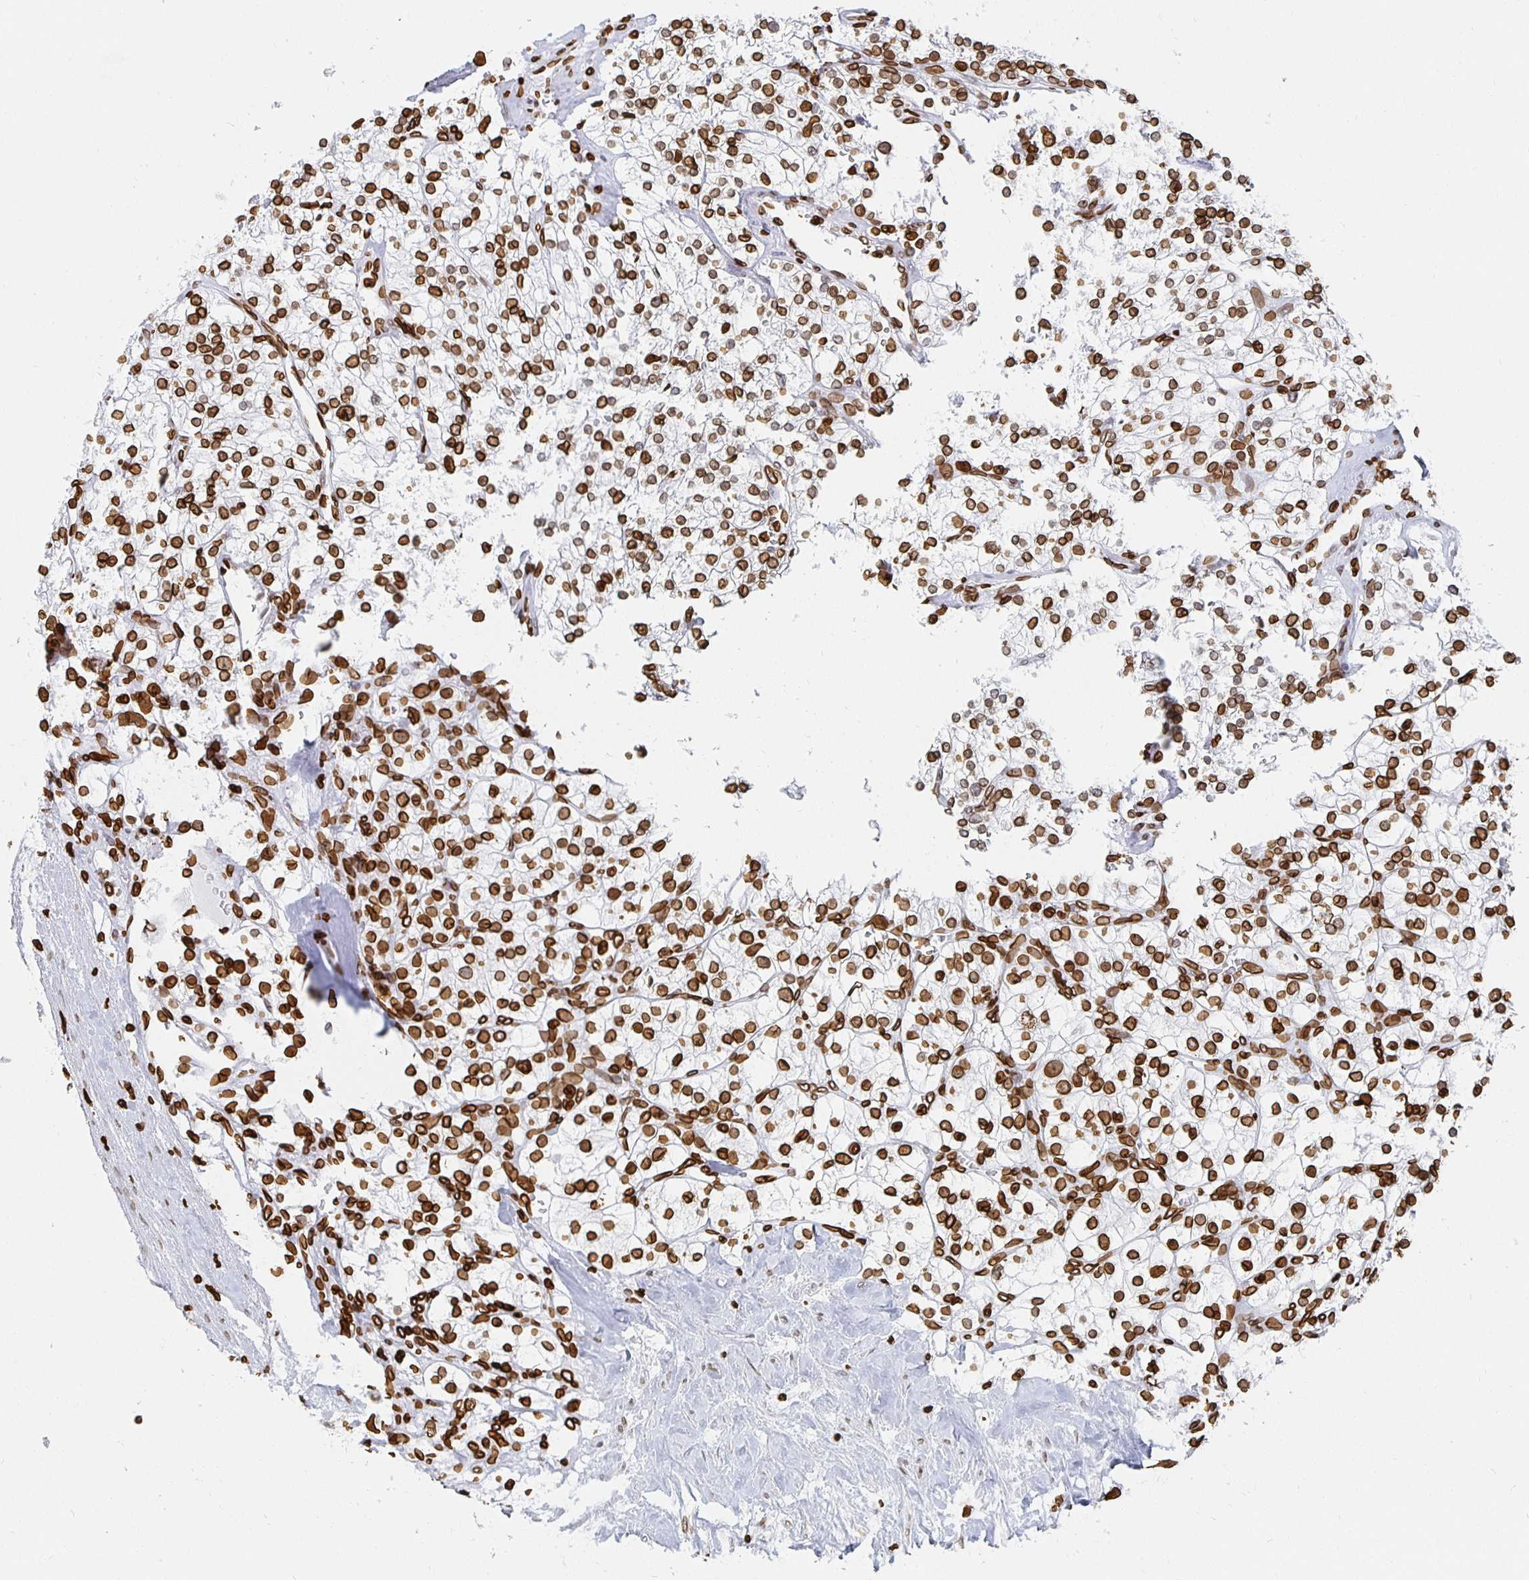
{"staining": {"intensity": "strong", "quantity": ">75%", "location": "cytoplasmic/membranous,nuclear"}, "tissue": "renal cancer", "cell_type": "Tumor cells", "image_type": "cancer", "snomed": [{"axis": "morphology", "description": "Adenocarcinoma, NOS"}, {"axis": "topography", "description": "Kidney"}], "caption": "There is high levels of strong cytoplasmic/membranous and nuclear positivity in tumor cells of renal cancer (adenocarcinoma), as demonstrated by immunohistochemical staining (brown color).", "gene": "LMNB1", "patient": {"sex": "male", "age": 80}}